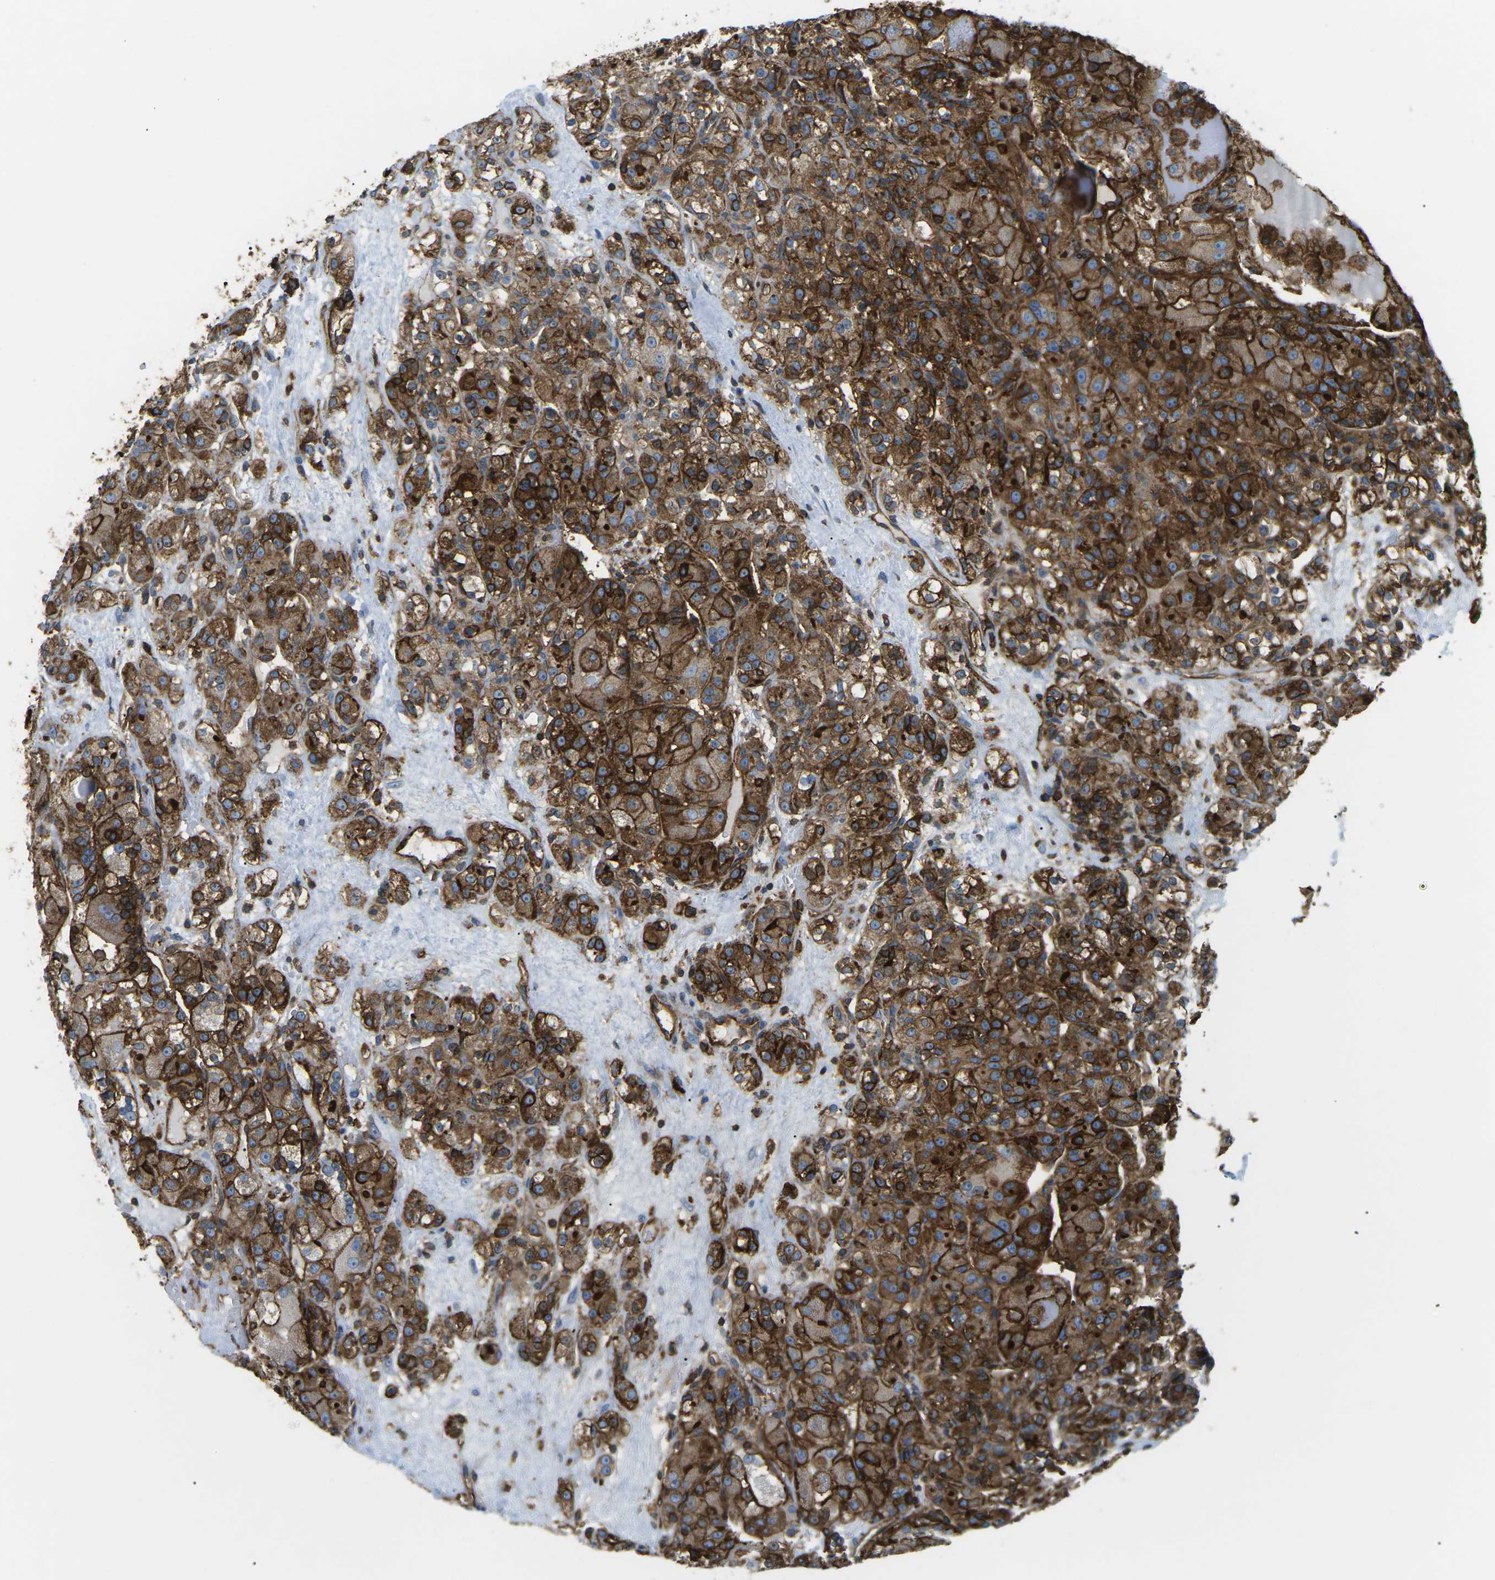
{"staining": {"intensity": "strong", "quantity": ">75%", "location": "cytoplasmic/membranous"}, "tissue": "renal cancer", "cell_type": "Tumor cells", "image_type": "cancer", "snomed": [{"axis": "morphology", "description": "Normal tissue, NOS"}, {"axis": "morphology", "description": "Adenocarcinoma, NOS"}, {"axis": "topography", "description": "Kidney"}], "caption": "Strong cytoplasmic/membranous protein staining is seen in approximately >75% of tumor cells in renal adenocarcinoma. (DAB (3,3'-diaminobenzidine) IHC with brightfield microscopy, high magnification).", "gene": "HLA-B", "patient": {"sex": "male", "age": 61}}